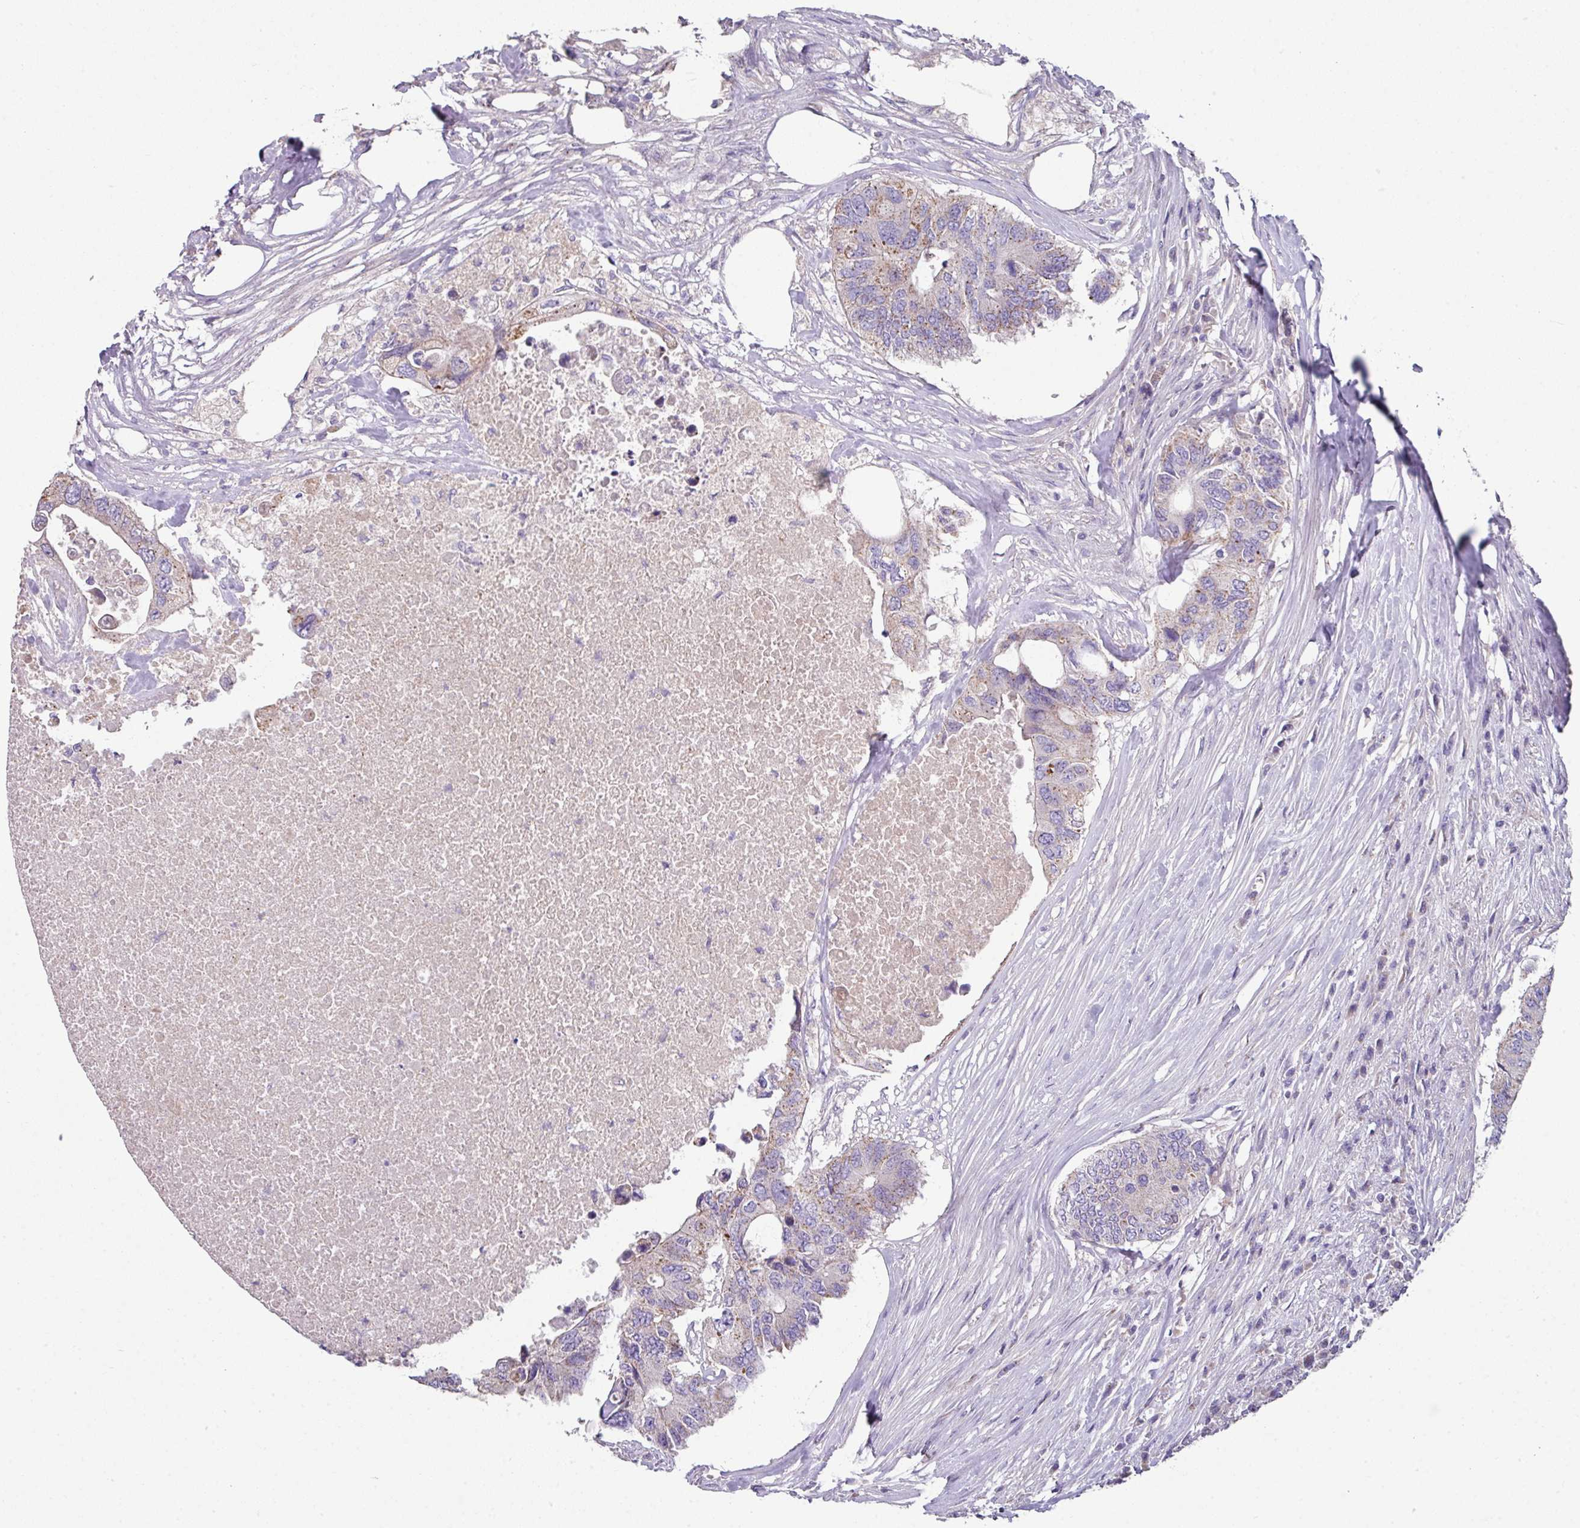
{"staining": {"intensity": "weak", "quantity": "<25%", "location": "cytoplasmic/membranous"}, "tissue": "colorectal cancer", "cell_type": "Tumor cells", "image_type": "cancer", "snomed": [{"axis": "morphology", "description": "Adenocarcinoma, NOS"}, {"axis": "topography", "description": "Colon"}], "caption": "Human colorectal cancer (adenocarcinoma) stained for a protein using immunohistochemistry (IHC) shows no staining in tumor cells.", "gene": "LRRC9", "patient": {"sex": "male", "age": 71}}